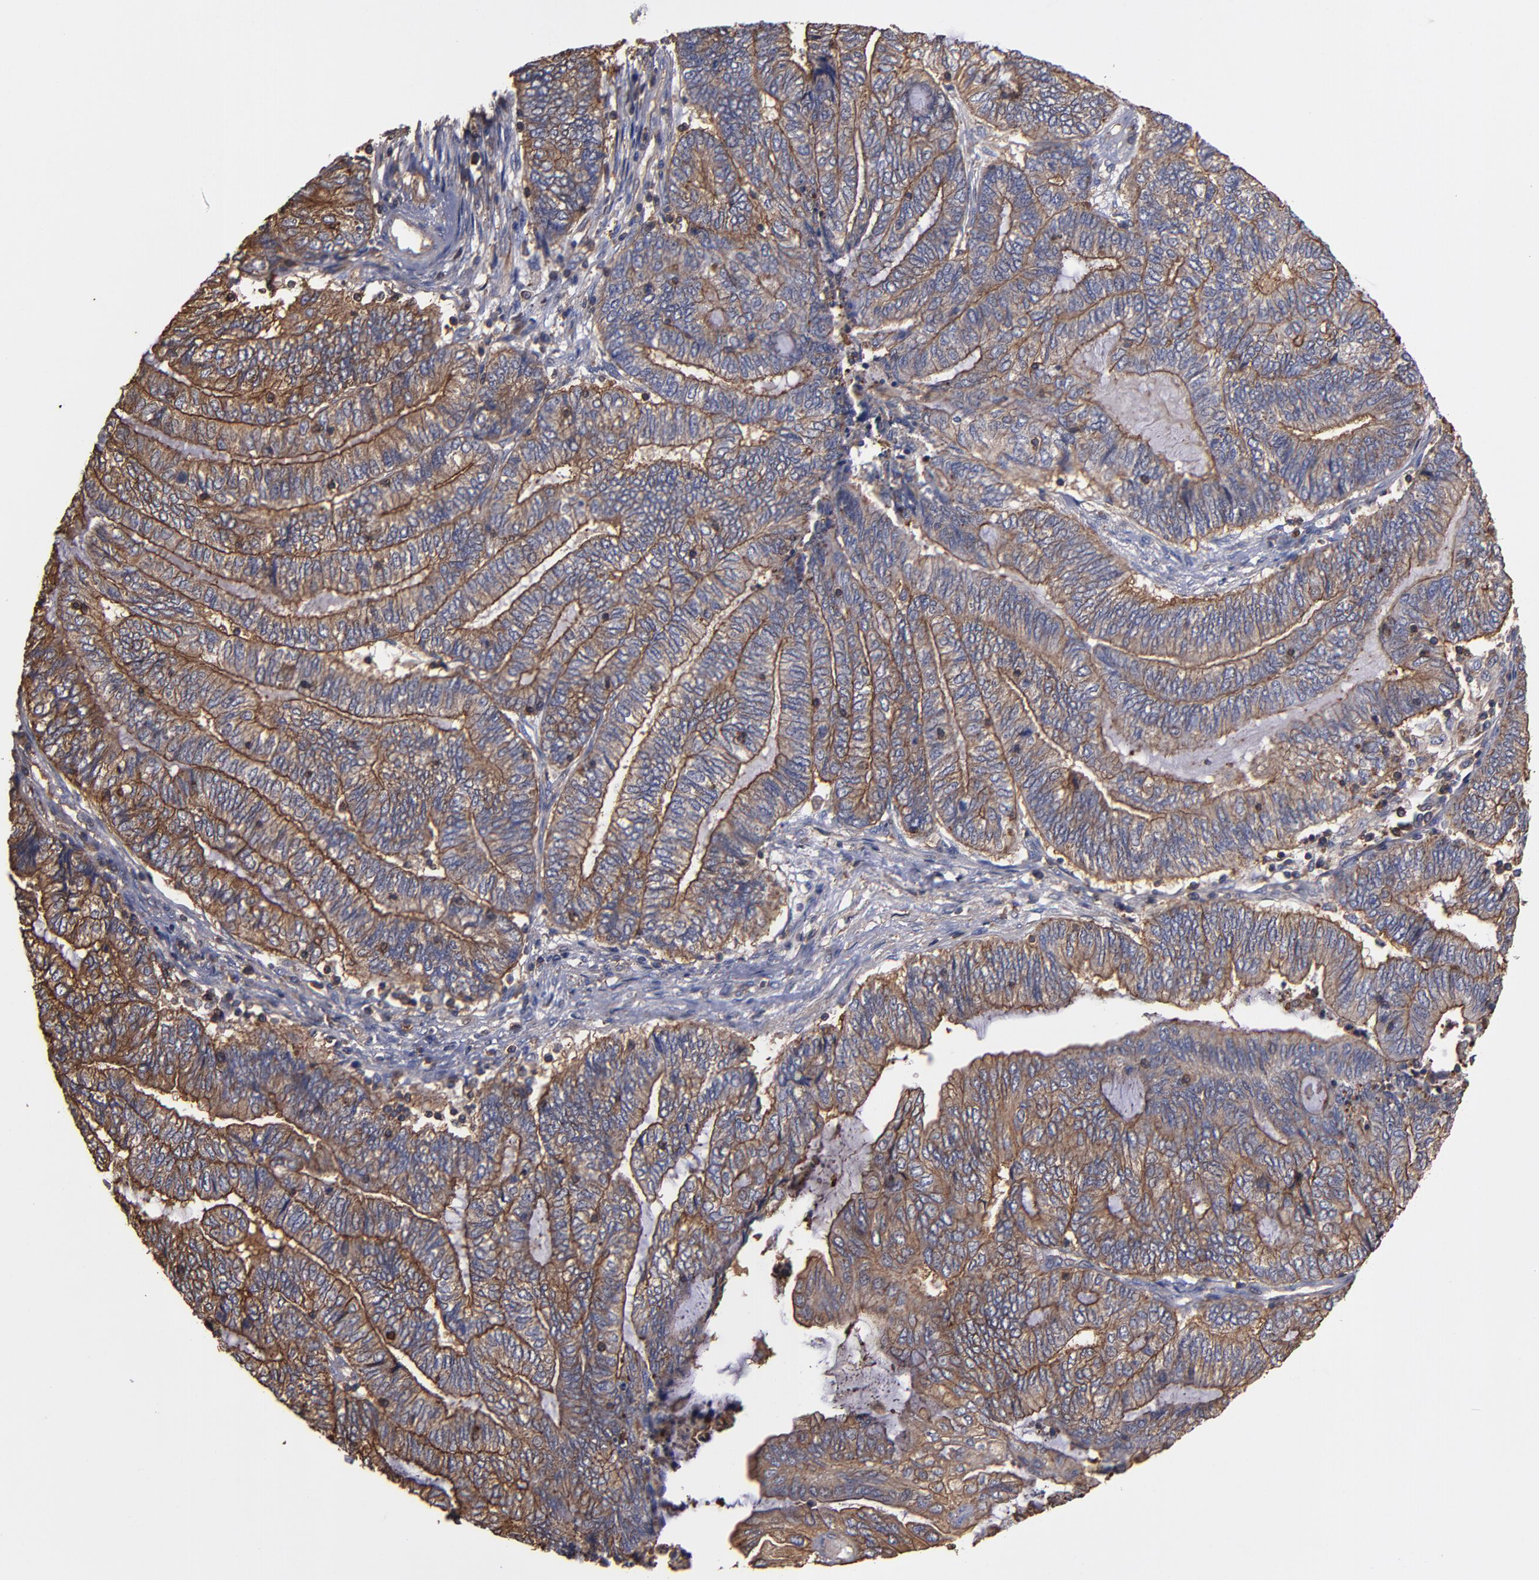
{"staining": {"intensity": "moderate", "quantity": ">75%", "location": "cytoplasmic/membranous"}, "tissue": "endometrial cancer", "cell_type": "Tumor cells", "image_type": "cancer", "snomed": [{"axis": "morphology", "description": "Adenocarcinoma, NOS"}, {"axis": "topography", "description": "Uterus"}, {"axis": "topography", "description": "Endometrium"}], "caption": "There is medium levels of moderate cytoplasmic/membranous expression in tumor cells of adenocarcinoma (endometrial), as demonstrated by immunohistochemical staining (brown color).", "gene": "ACTN4", "patient": {"sex": "female", "age": 70}}